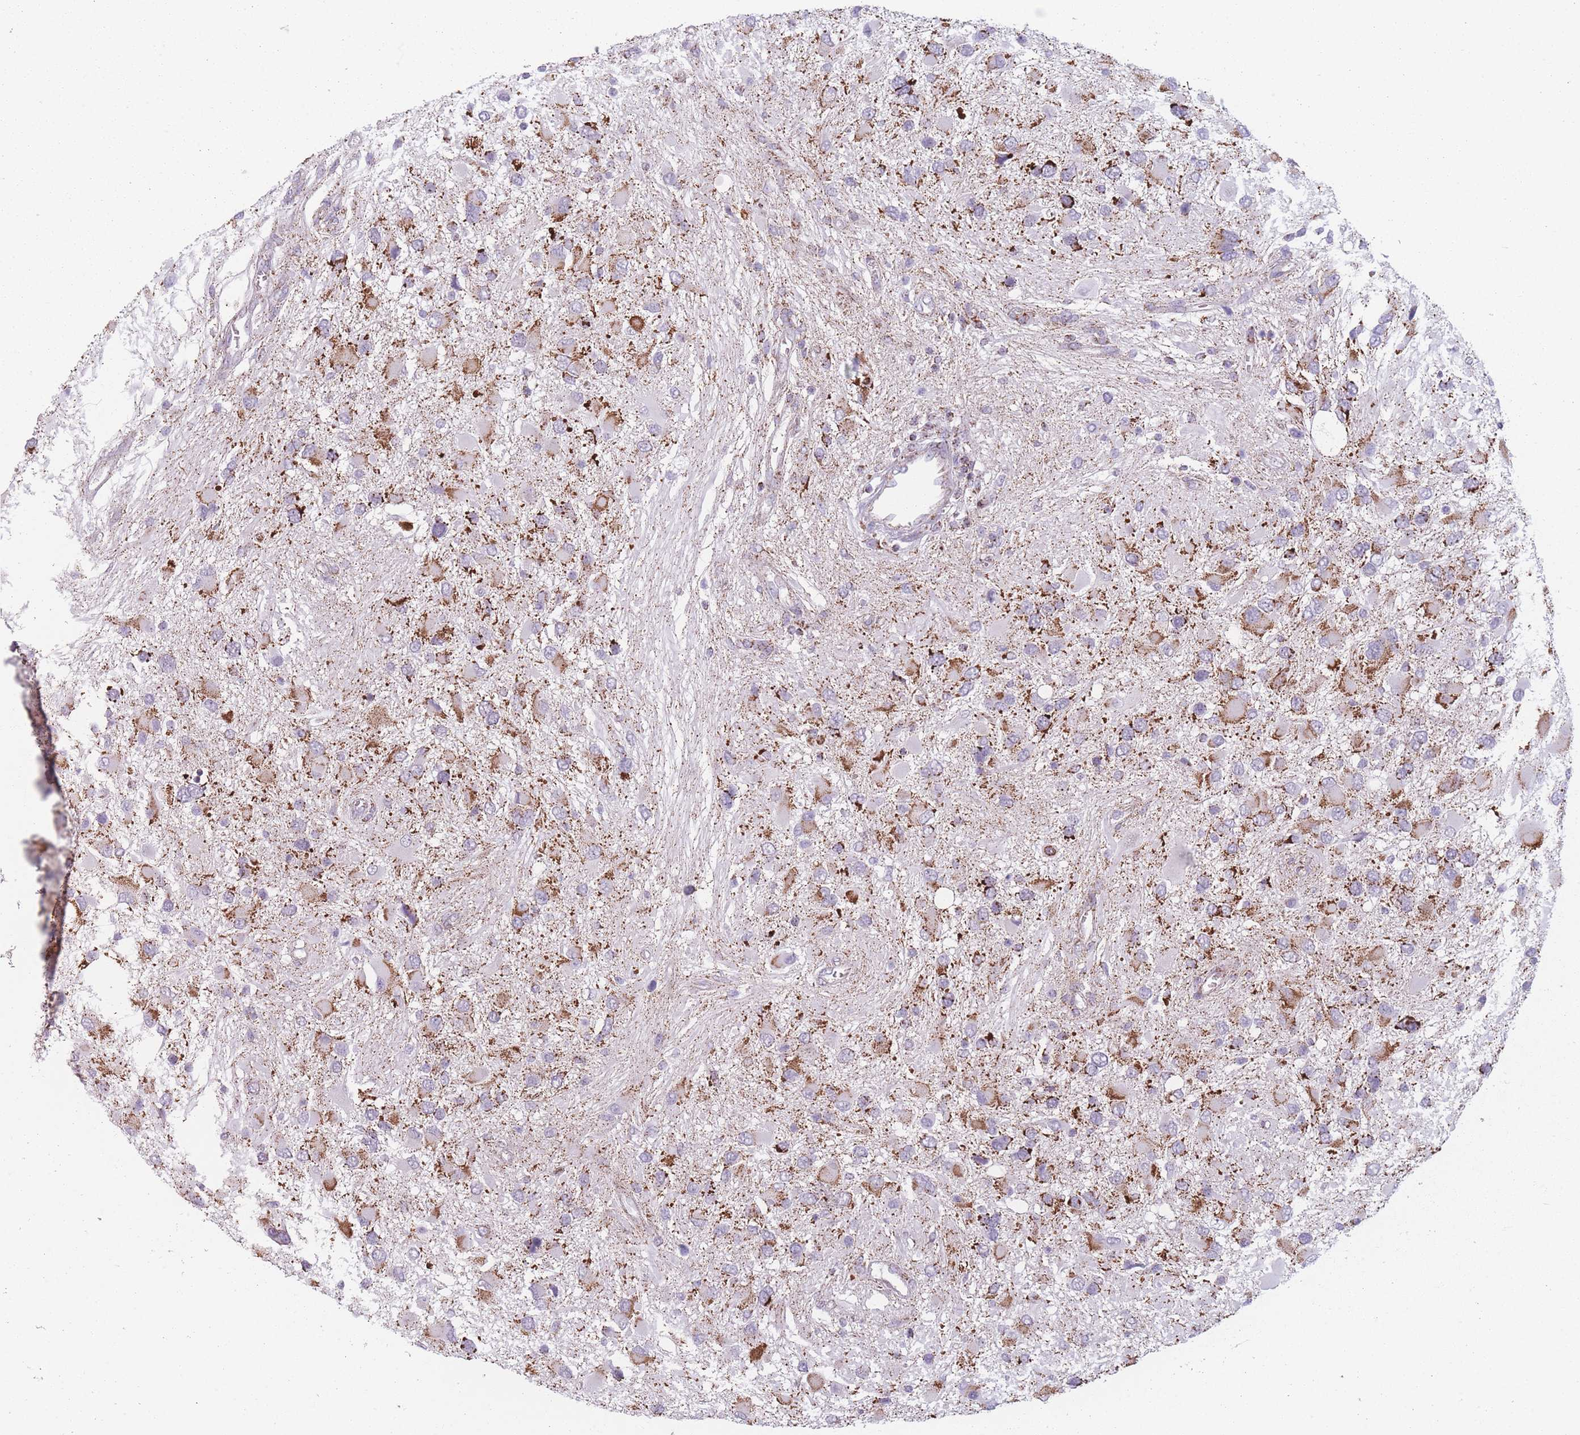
{"staining": {"intensity": "moderate", "quantity": ">75%", "location": "cytoplasmic/membranous"}, "tissue": "glioma", "cell_type": "Tumor cells", "image_type": "cancer", "snomed": [{"axis": "morphology", "description": "Glioma, malignant, High grade"}, {"axis": "topography", "description": "Brain"}], "caption": "Protein expression analysis of glioma shows moderate cytoplasmic/membranous staining in about >75% of tumor cells. The protein is shown in brown color, while the nuclei are stained blue.", "gene": "DCHS1", "patient": {"sex": "male", "age": 53}}